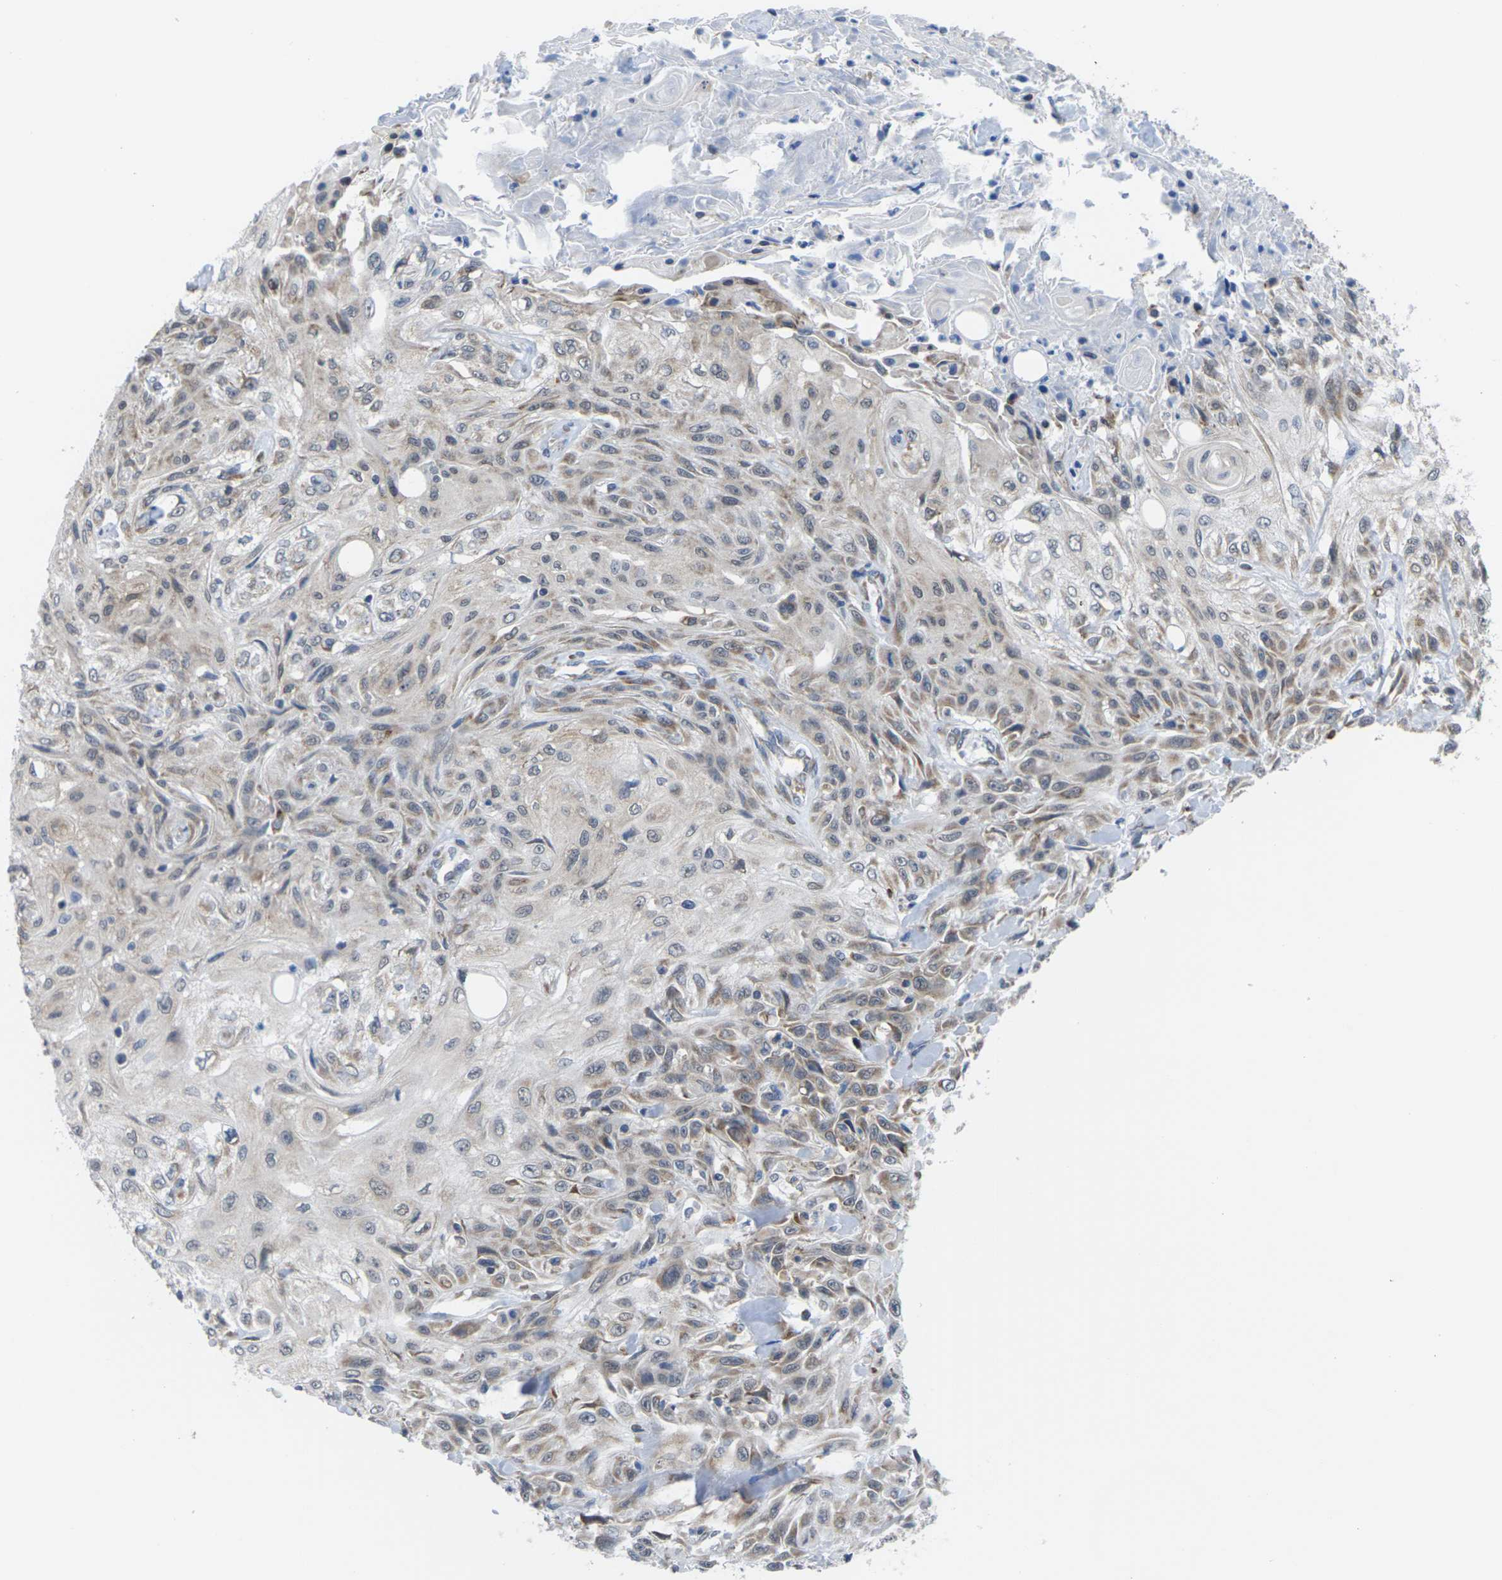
{"staining": {"intensity": "weak", "quantity": "<25%", "location": "cytoplasmic/membranous"}, "tissue": "skin cancer", "cell_type": "Tumor cells", "image_type": "cancer", "snomed": [{"axis": "morphology", "description": "Squamous cell carcinoma, NOS"}, {"axis": "topography", "description": "Skin"}], "caption": "There is no significant staining in tumor cells of skin cancer. (Brightfield microscopy of DAB immunohistochemistry (IHC) at high magnification).", "gene": "PDZK1IP1", "patient": {"sex": "male", "age": 75}}